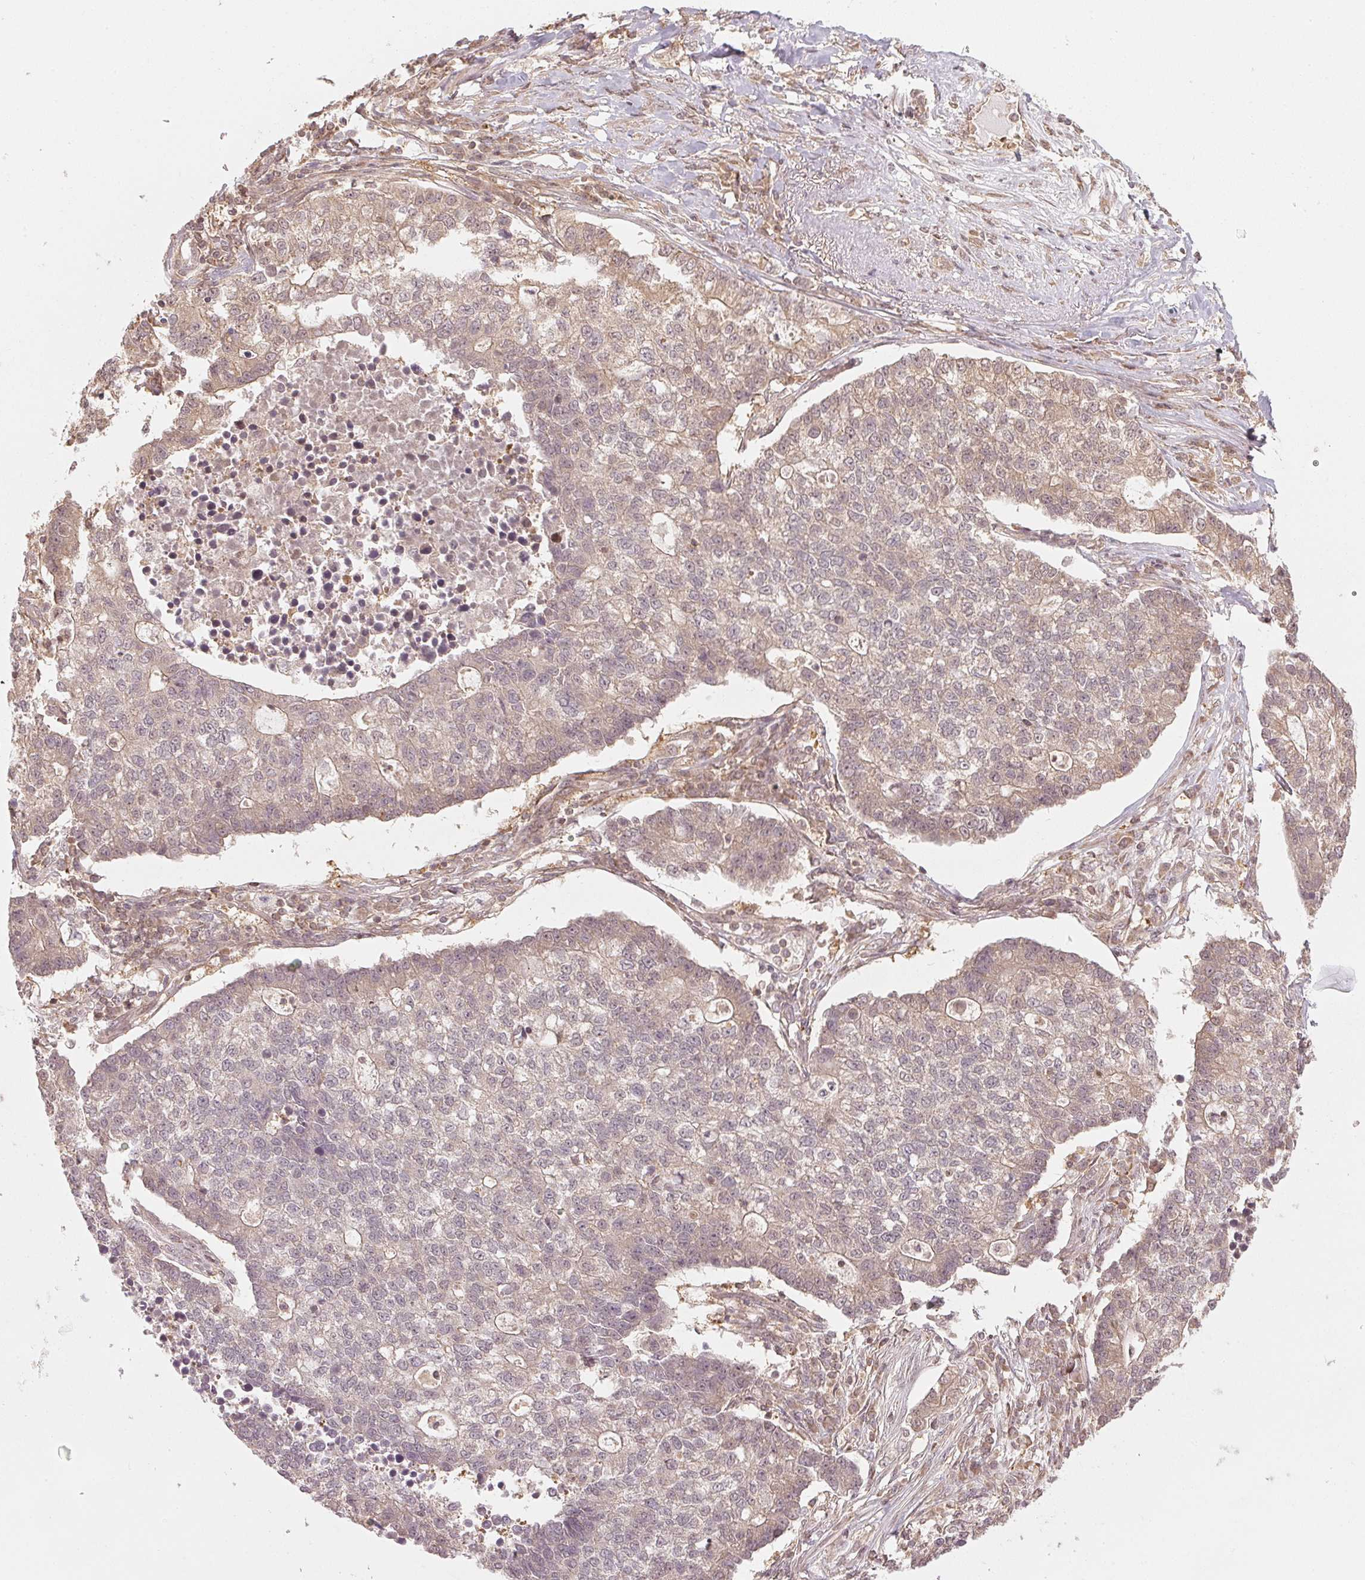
{"staining": {"intensity": "weak", "quantity": "25%-75%", "location": "cytoplasmic/membranous,nuclear"}, "tissue": "lung cancer", "cell_type": "Tumor cells", "image_type": "cancer", "snomed": [{"axis": "morphology", "description": "Adenocarcinoma, NOS"}, {"axis": "topography", "description": "Lung"}], "caption": "Lung adenocarcinoma tissue displays weak cytoplasmic/membranous and nuclear expression in about 25%-75% of tumor cells", "gene": "UBE2L3", "patient": {"sex": "male", "age": 57}}